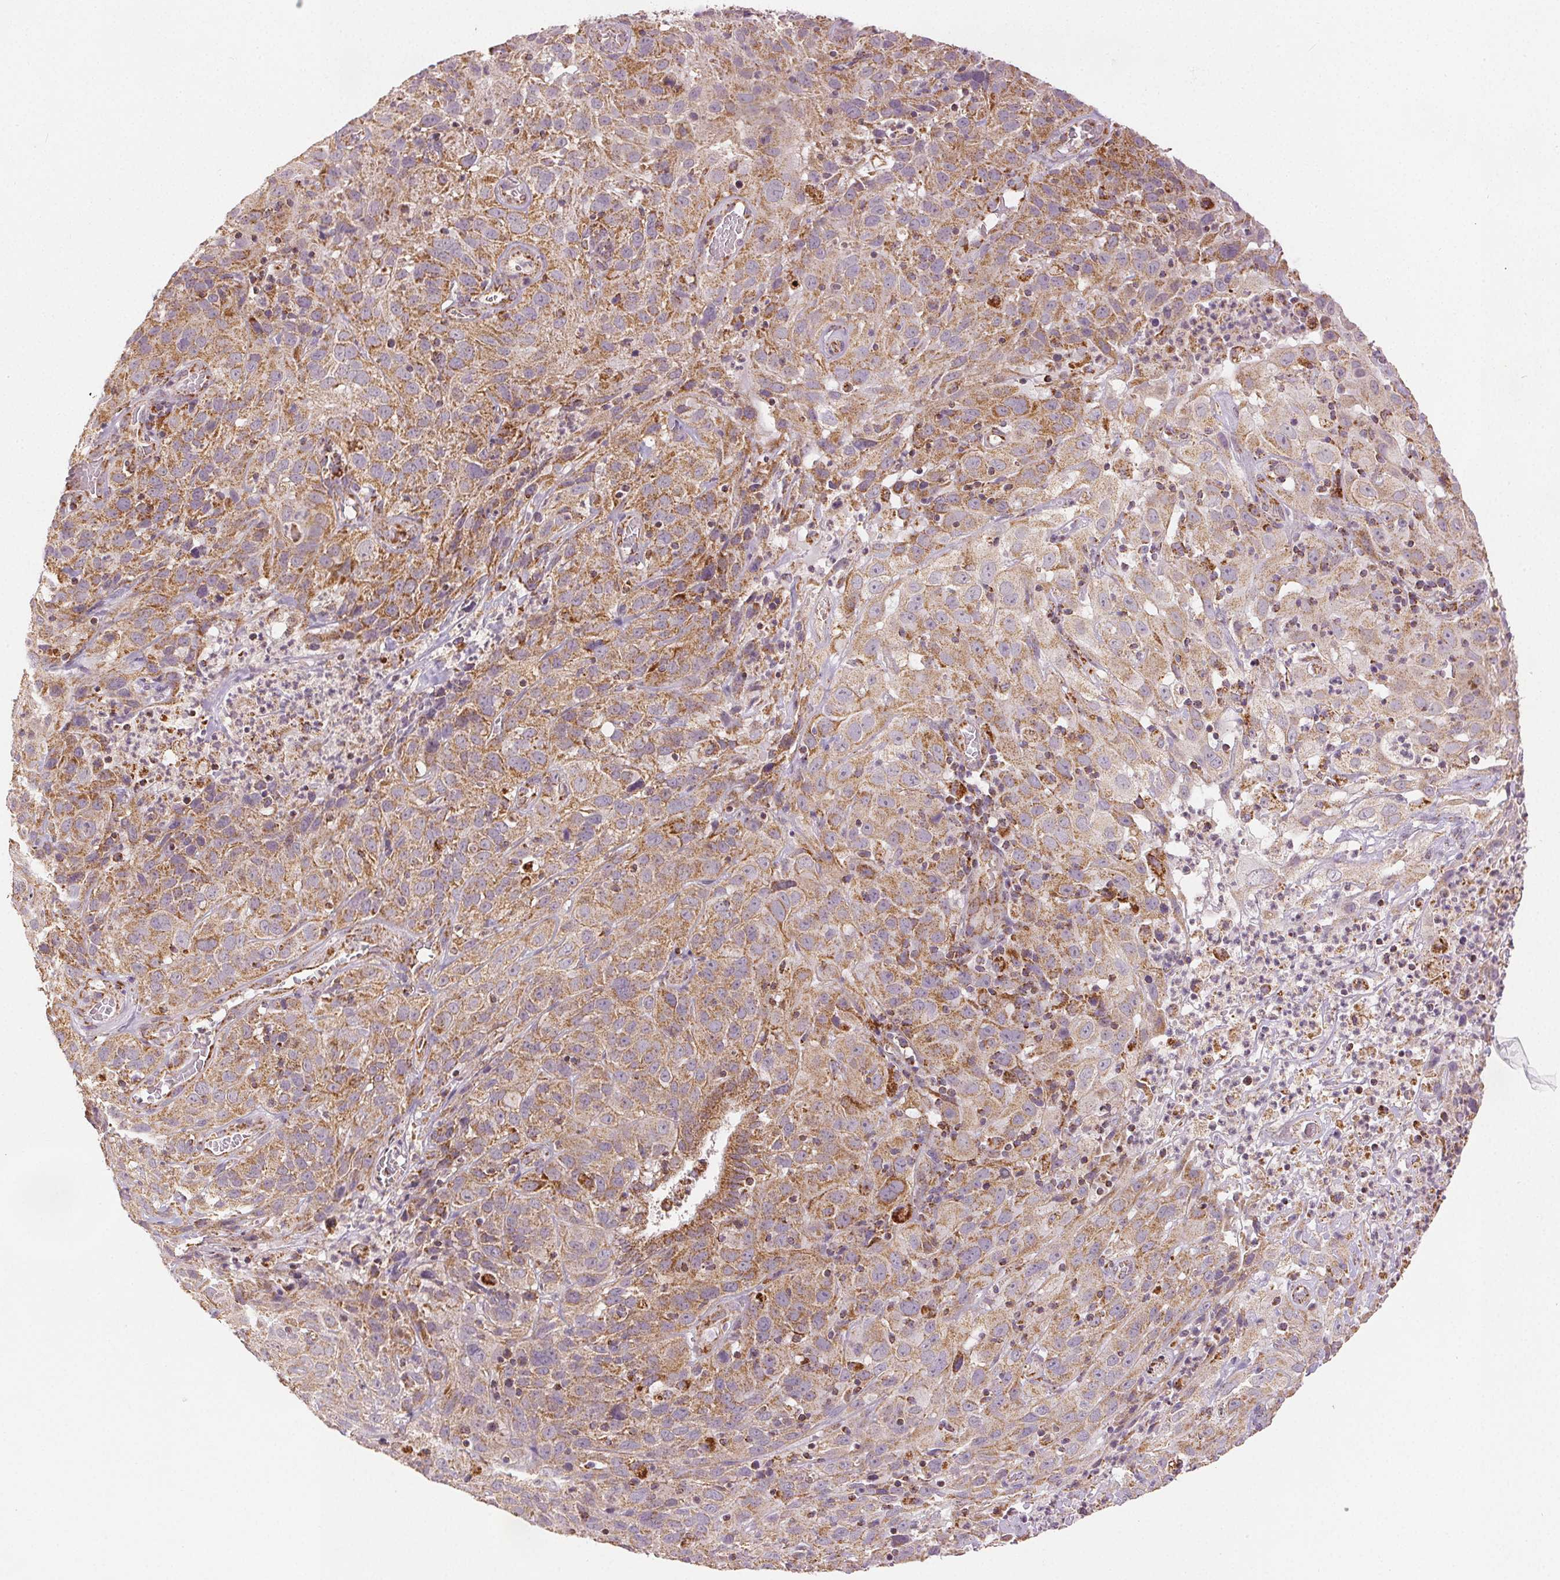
{"staining": {"intensity": "moderate", "quantity": ">75%", "location": "cytoplasmic/membranous"}, "tissue": "cervical cancer", "cell_type": "Tumor cells", "image_type": "cancer", "snomed": [{"axis": "morphology", "description": "Squamous cell carcinoma, NOS"}, {"axis": "topography", "description": "Cervix"}], "caption": "Cervical squamous cell carcinoma stained with DAB IHC exhibits medium levels of moderate cytoplasmic/membranous expression in approximately >75% of tumor cells.", "gene": "SDHB", "patient": {"sex": "female", "age": 32}}